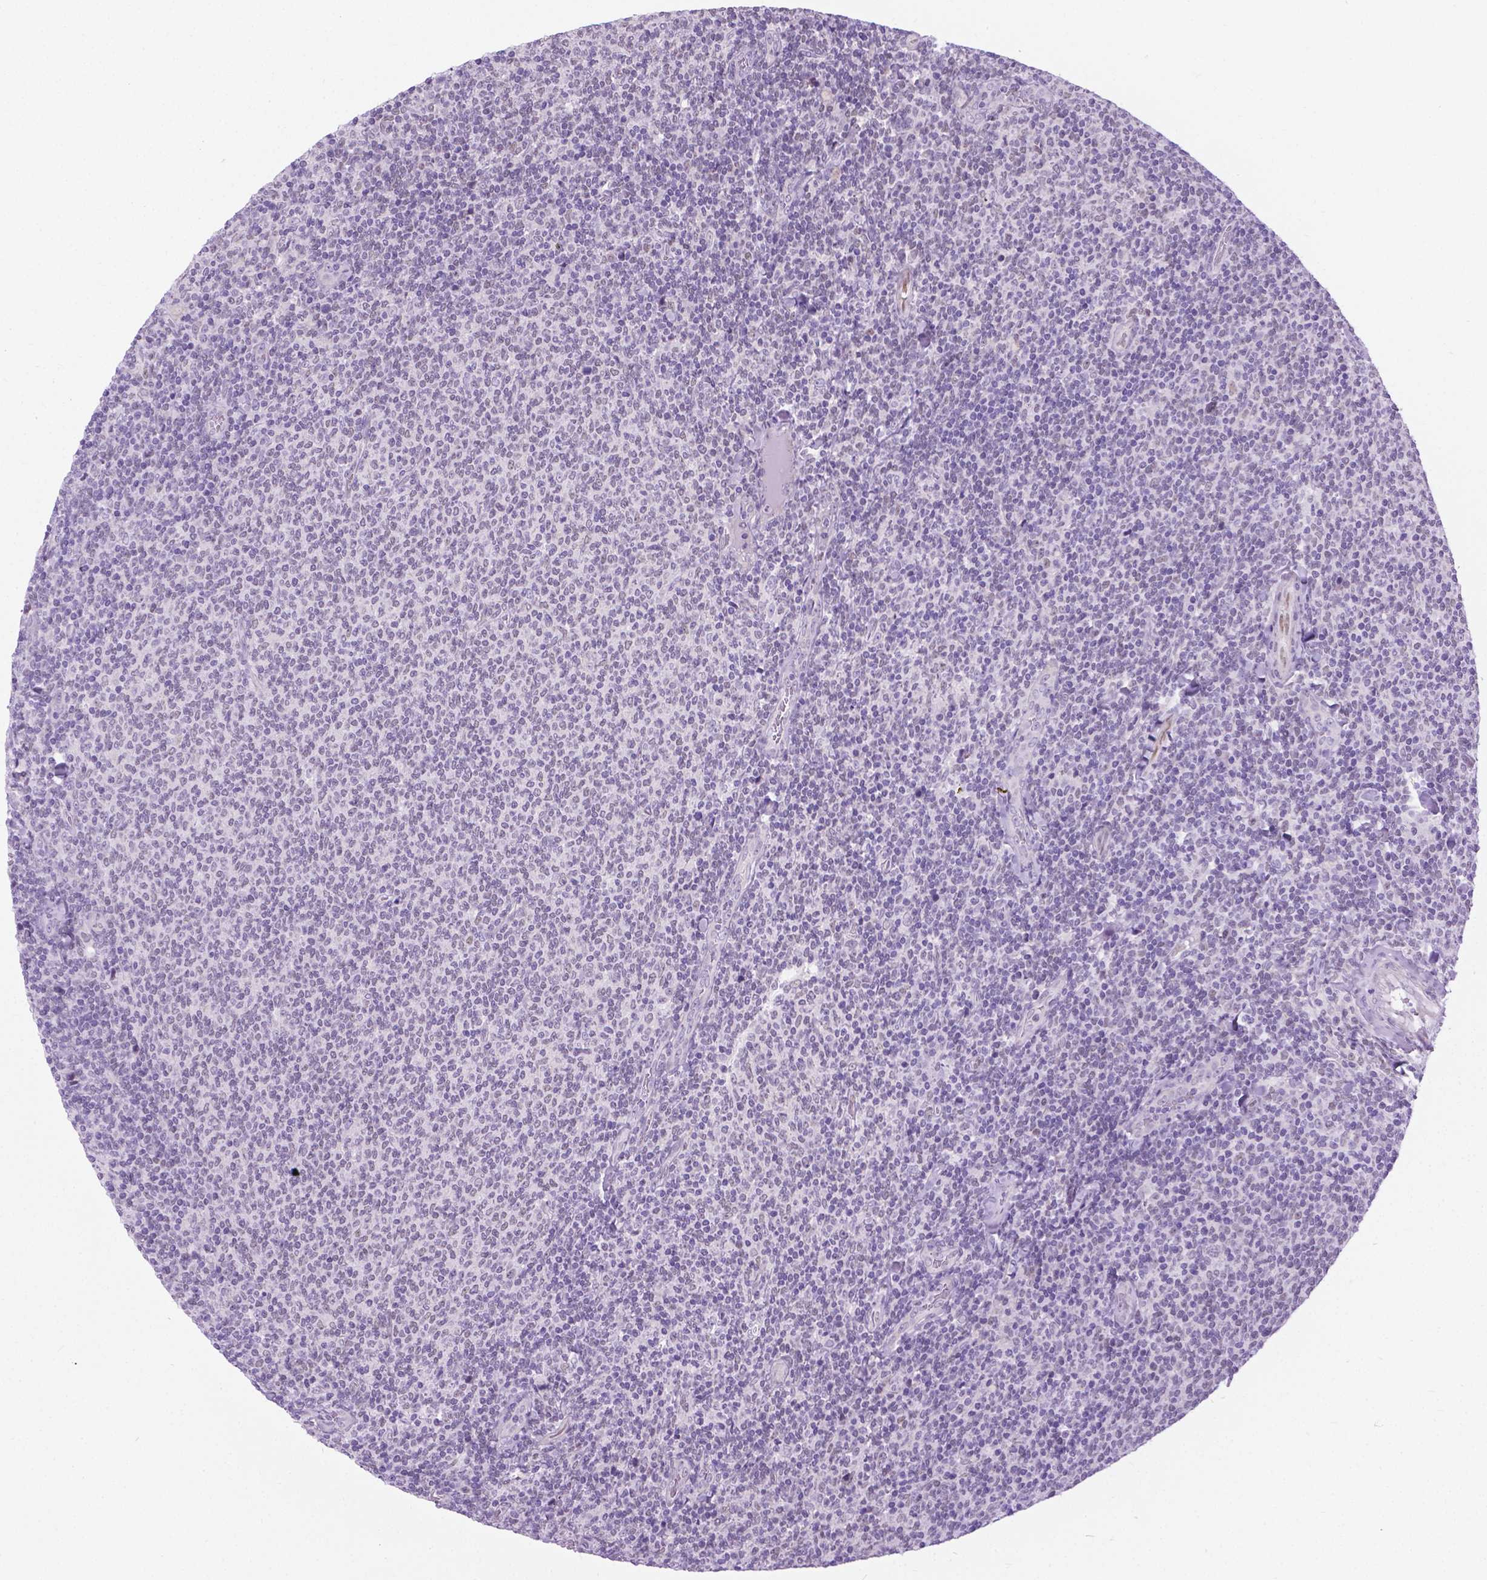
{"staining": {"intensity": "negative", "quantity": "none", "location": "none"}, "tissue": "lymphoma", "cell_type": "Tumor cells", "image_type": "cancer", "snomed": [{"axis": "morphology", "description": "Malignant lymphoma, non-Hodgkin's type, Low grade"}, {"axis": "topography", "description": "Lymph node"}], "caption": "Immunohistochemical staining of low-grade malignant lymphoma, non-Hodgkin's type shows no significant positivity in tumor cells. Nuclei are stained in blue.", "gene": "APCDD1L", "patient": {"sex": "male", "age": 52}}